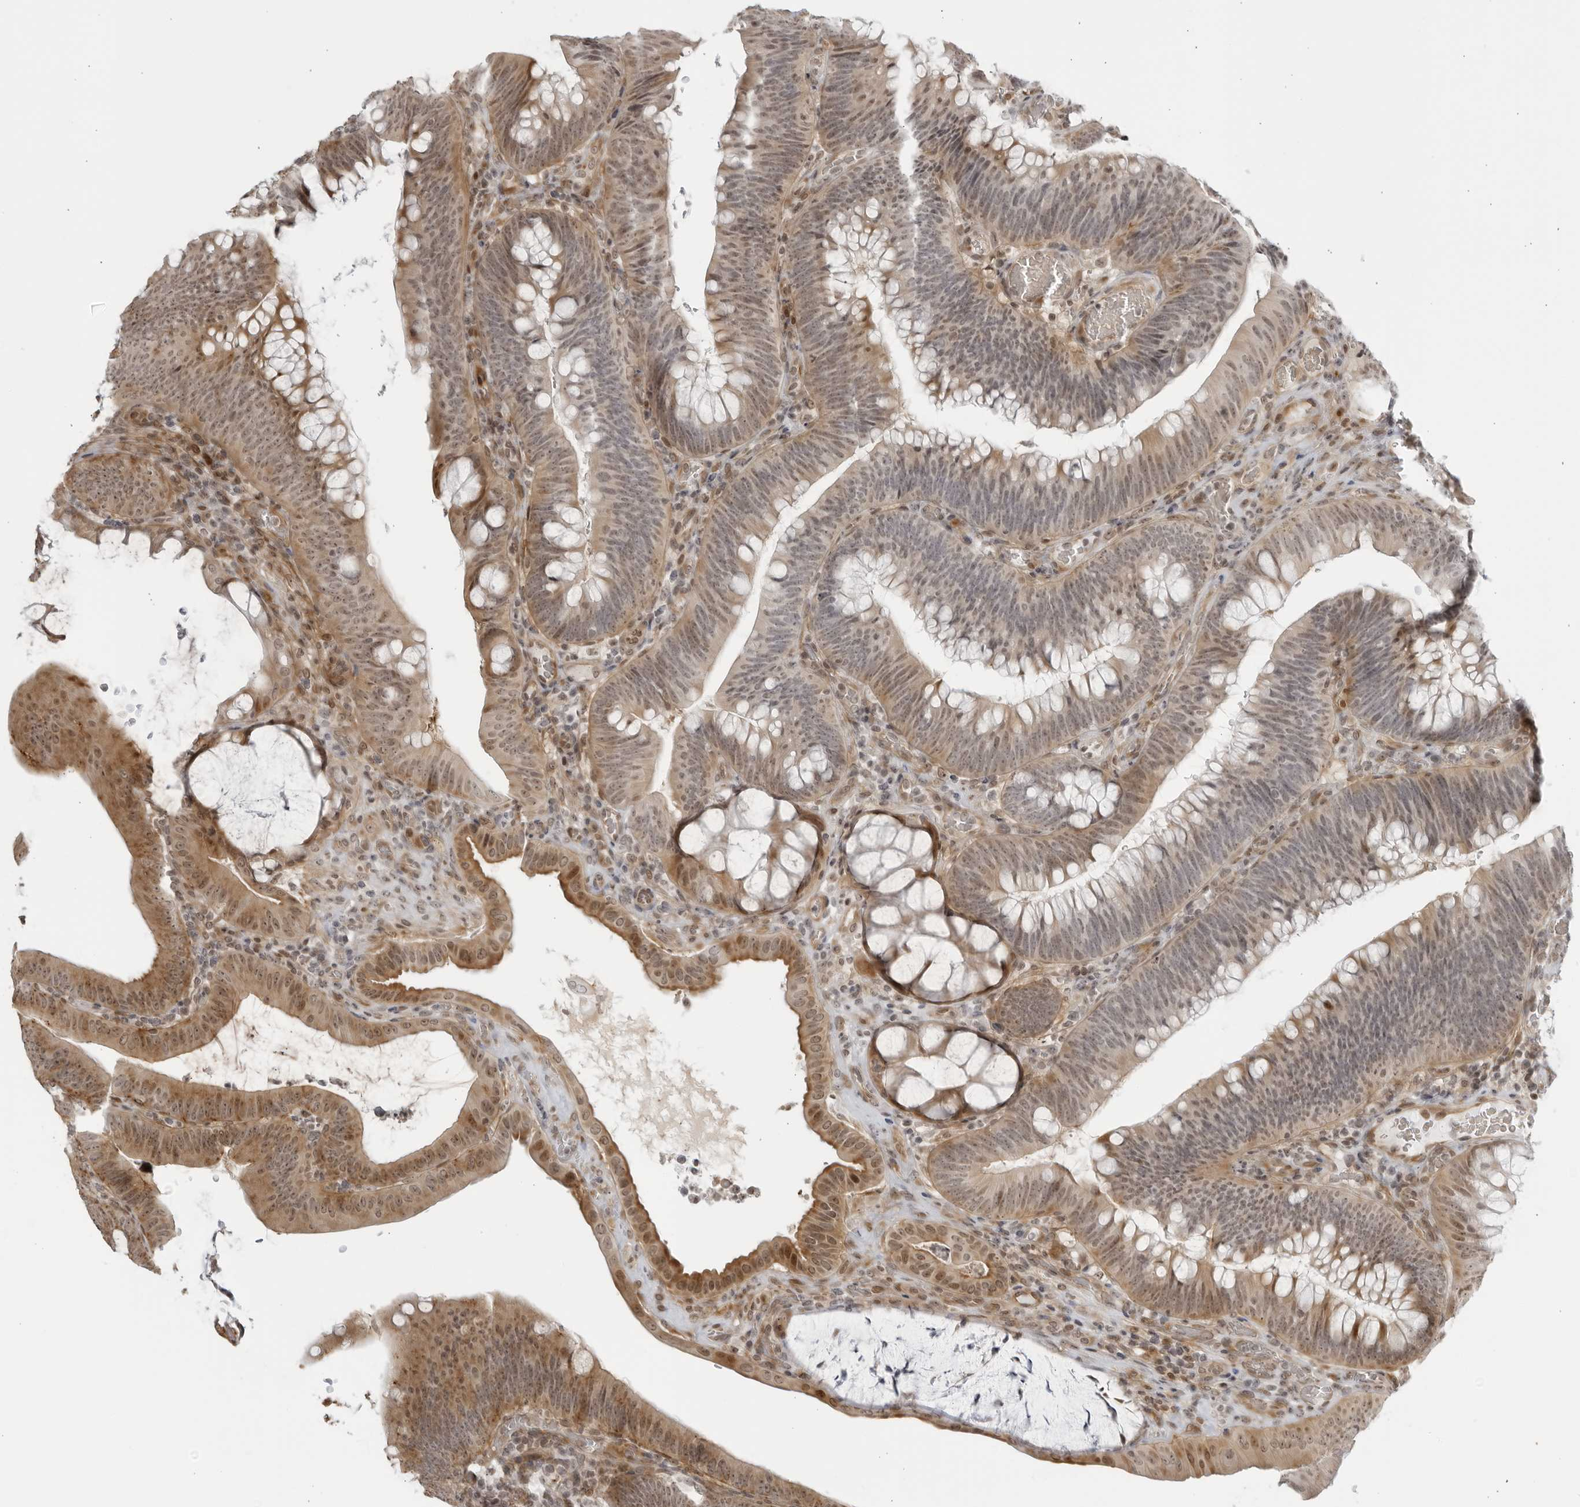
{"staining": {"intensity": "moderate", "quantity": "25%-75%", "location": "cytoplasmic/membranous,nuclear"}, "tissue": "colorectal cancer", "cell_type": "Tumor cells", "image_type": "cancer", "snomed": [{"axis": "morphology", "description": "Normal tissue, NOS"}, {"axis": "topography", "description": "Colon"}], "caption": "Human colorectal cancer stained with a protein marker reveals moderate staining in tumor cells.", "gene": "TCF21", "patient": {"sex": "female", "age": 82}}